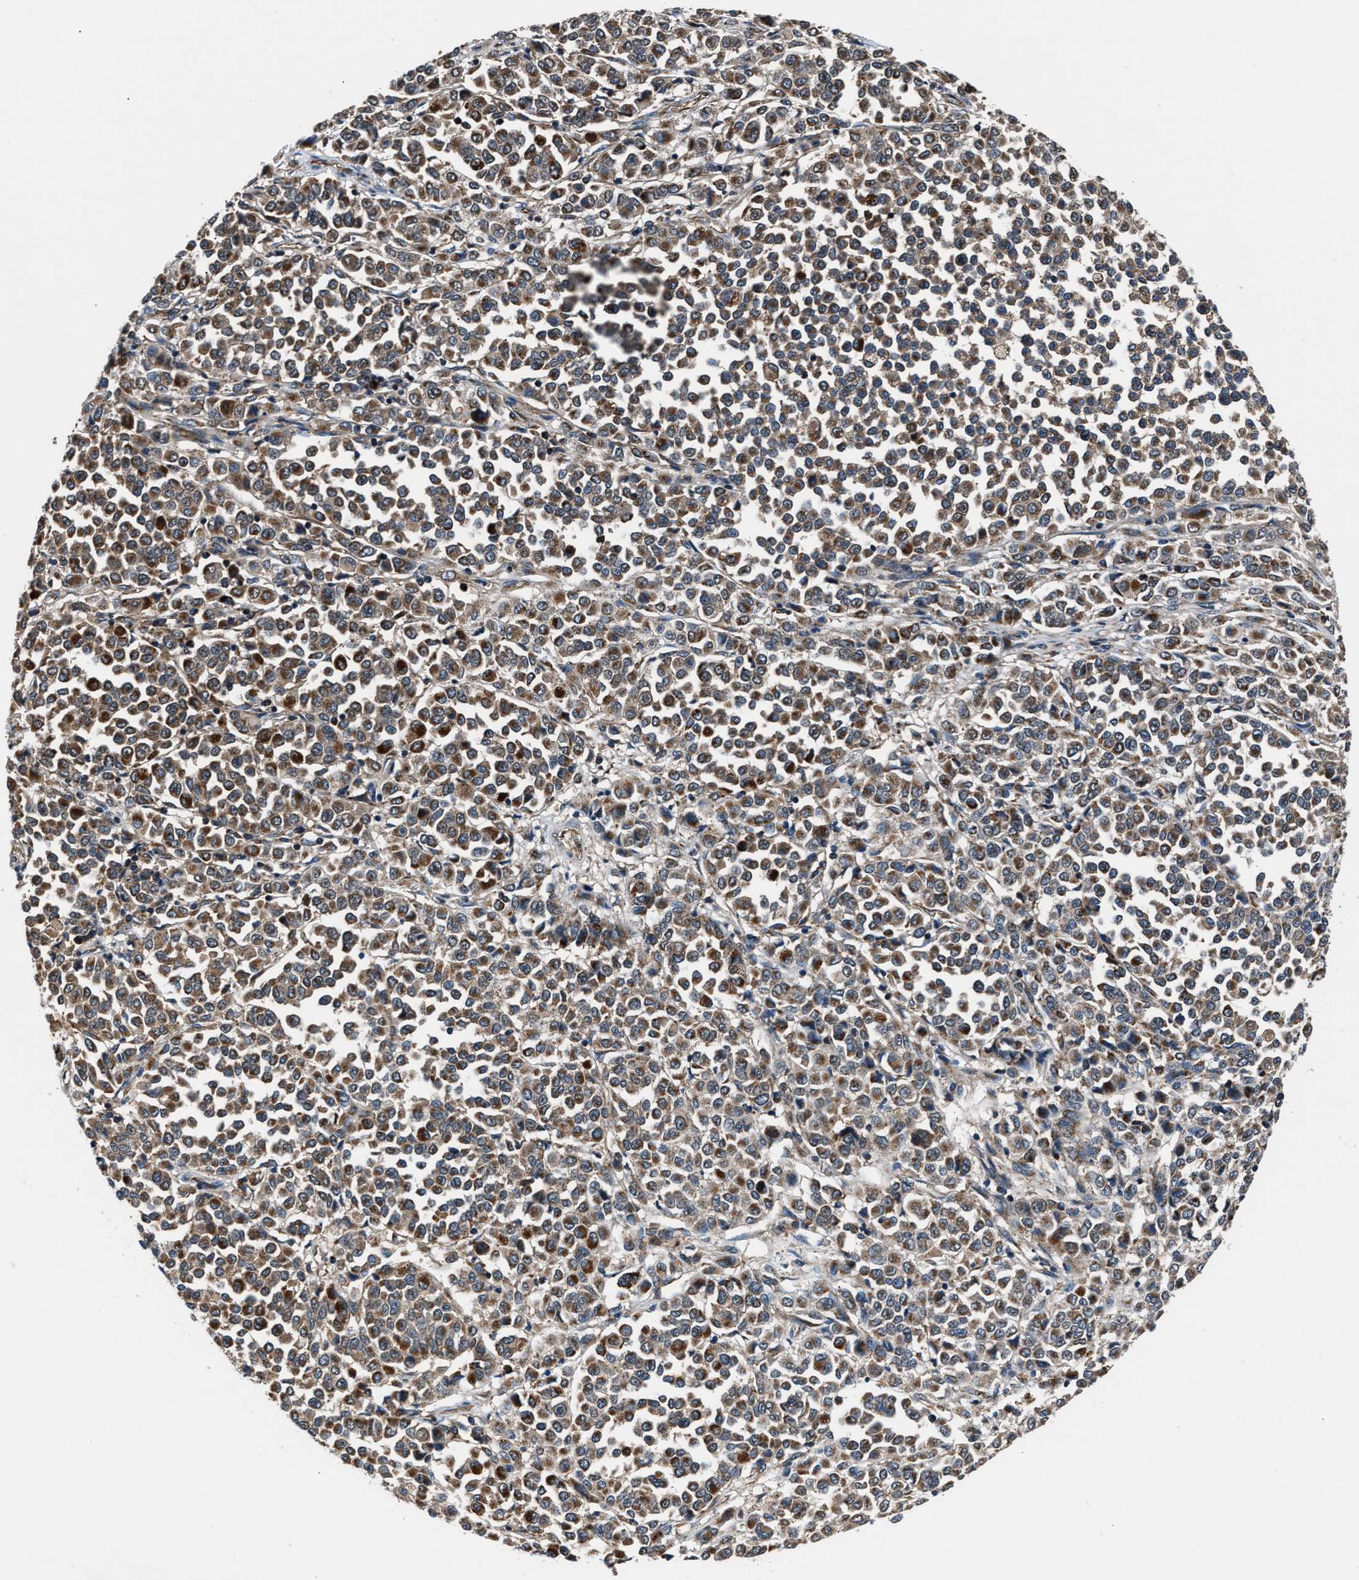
{"staining": {"intensity": "moderate", "quantity": ">75%", "location": "cytoplasmic/membranous"}, "tissue": "melanoma", "cell_type": "Tumor cells", "image_type": "cancer", "snomed": [{"axis": "morphology", "description": "Malignant melanoma, Metastatic site"}, {"axis": "topography", "description": "Pancreas"}], "caption": "This micrograph demonstrates immunohistochemistry (IHC) staining of melanoma, with medium moderate cytoplasmic/membranous positivity in about >75% of tumor cells.", "gene": "GGCT", "patient": {"sex": "female", "age": 30}}